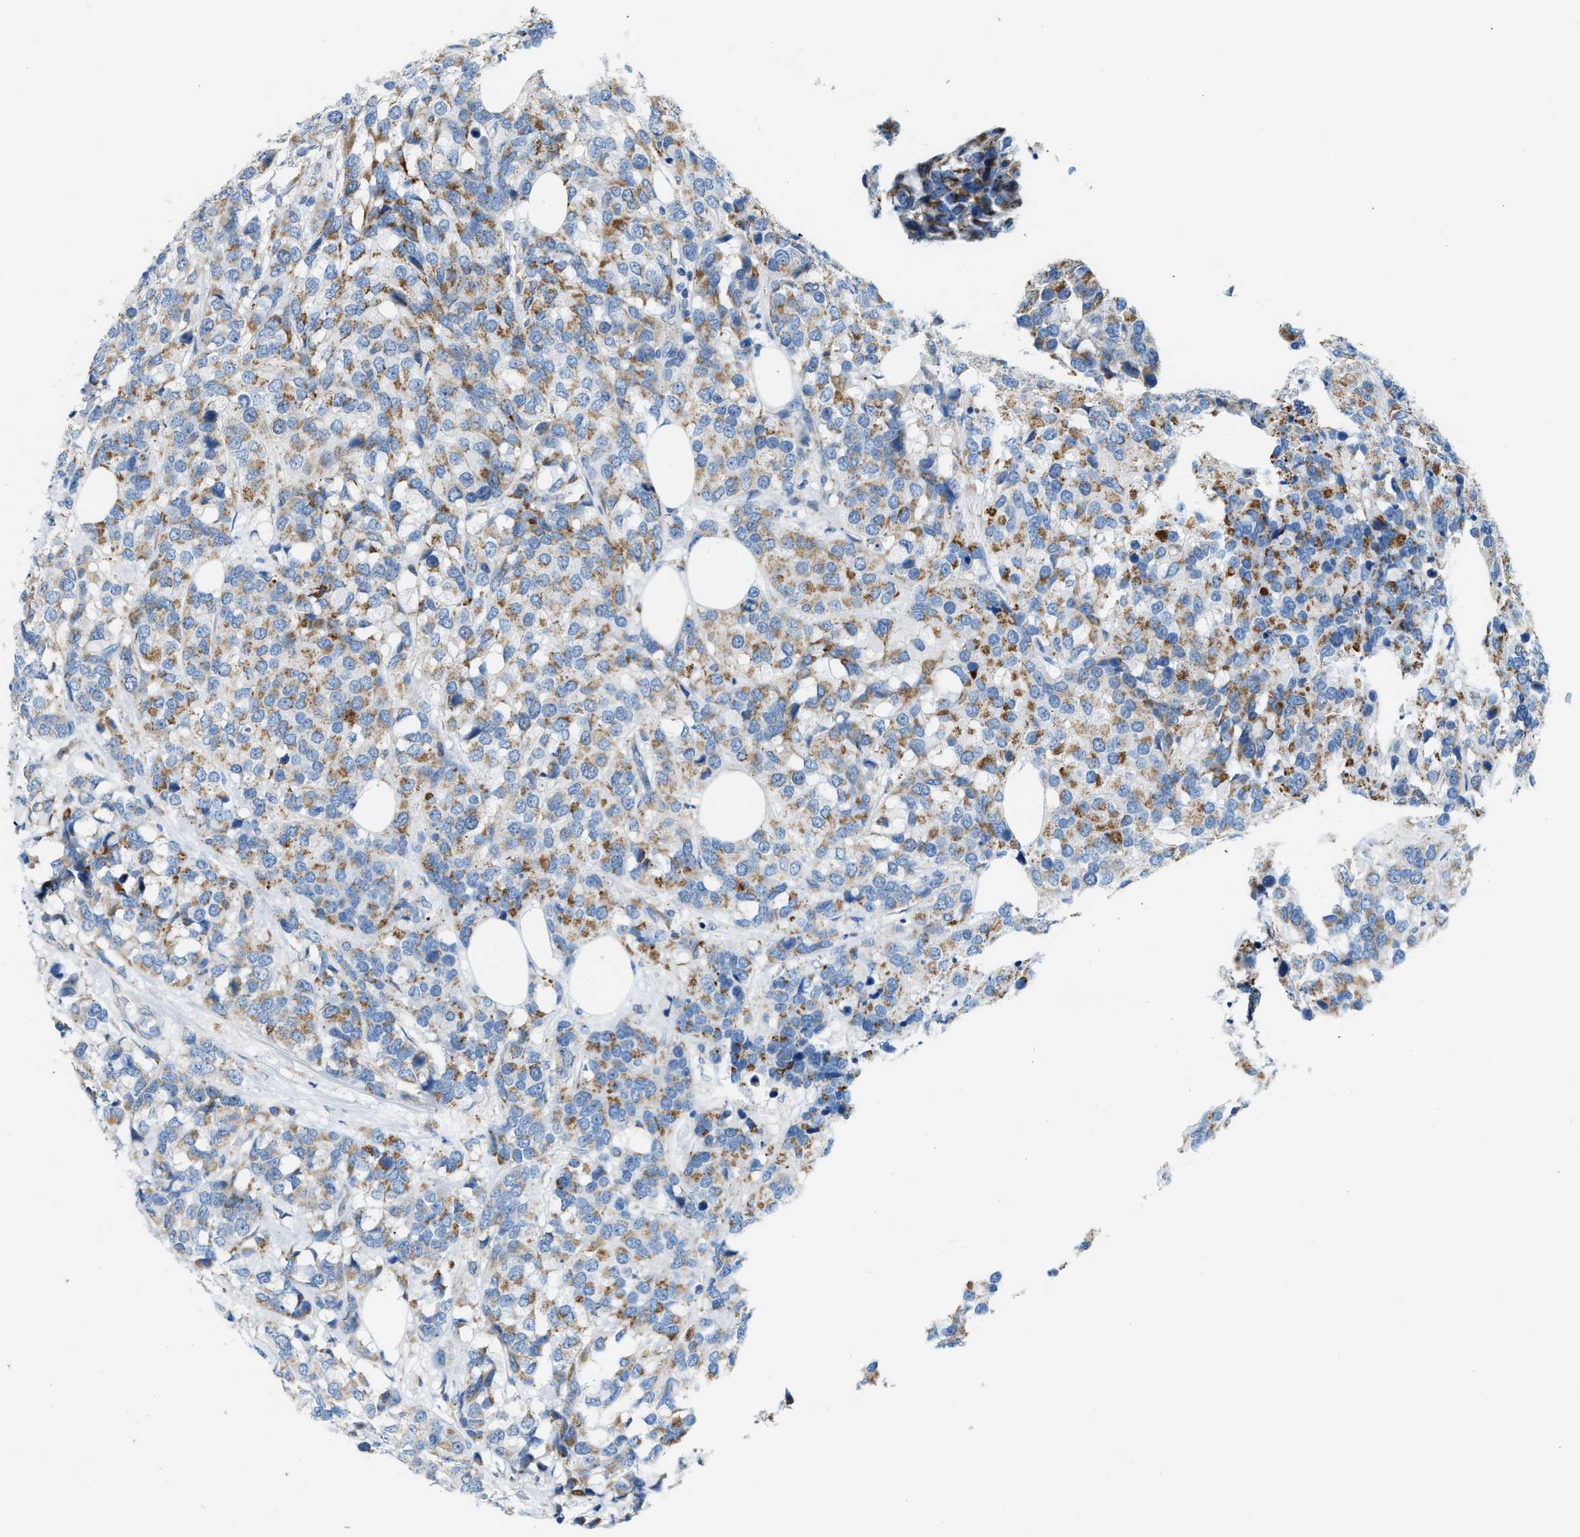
{"staining": {"intensity": "moderate", "quantity": ">75%", "location": "cytoplasmic/membranous"}, "tissue": "breast cancer", "cell_type": "Tumor cells", "image_type": "cancer", "snomed": [{"axis": "morphology", "description": "Lobular carcinoma"}, {"axis": "topography", "description": "Breast"}], "caption": "Immunohistochemical staining of human breast cancer (lobular carcinoma) exhibits medium levels of moderate cytoplasmic/membranous expression in about >75% of tumor cells.", "gene": "JADE1", "patient": {"sex": "female", "age": 59}}